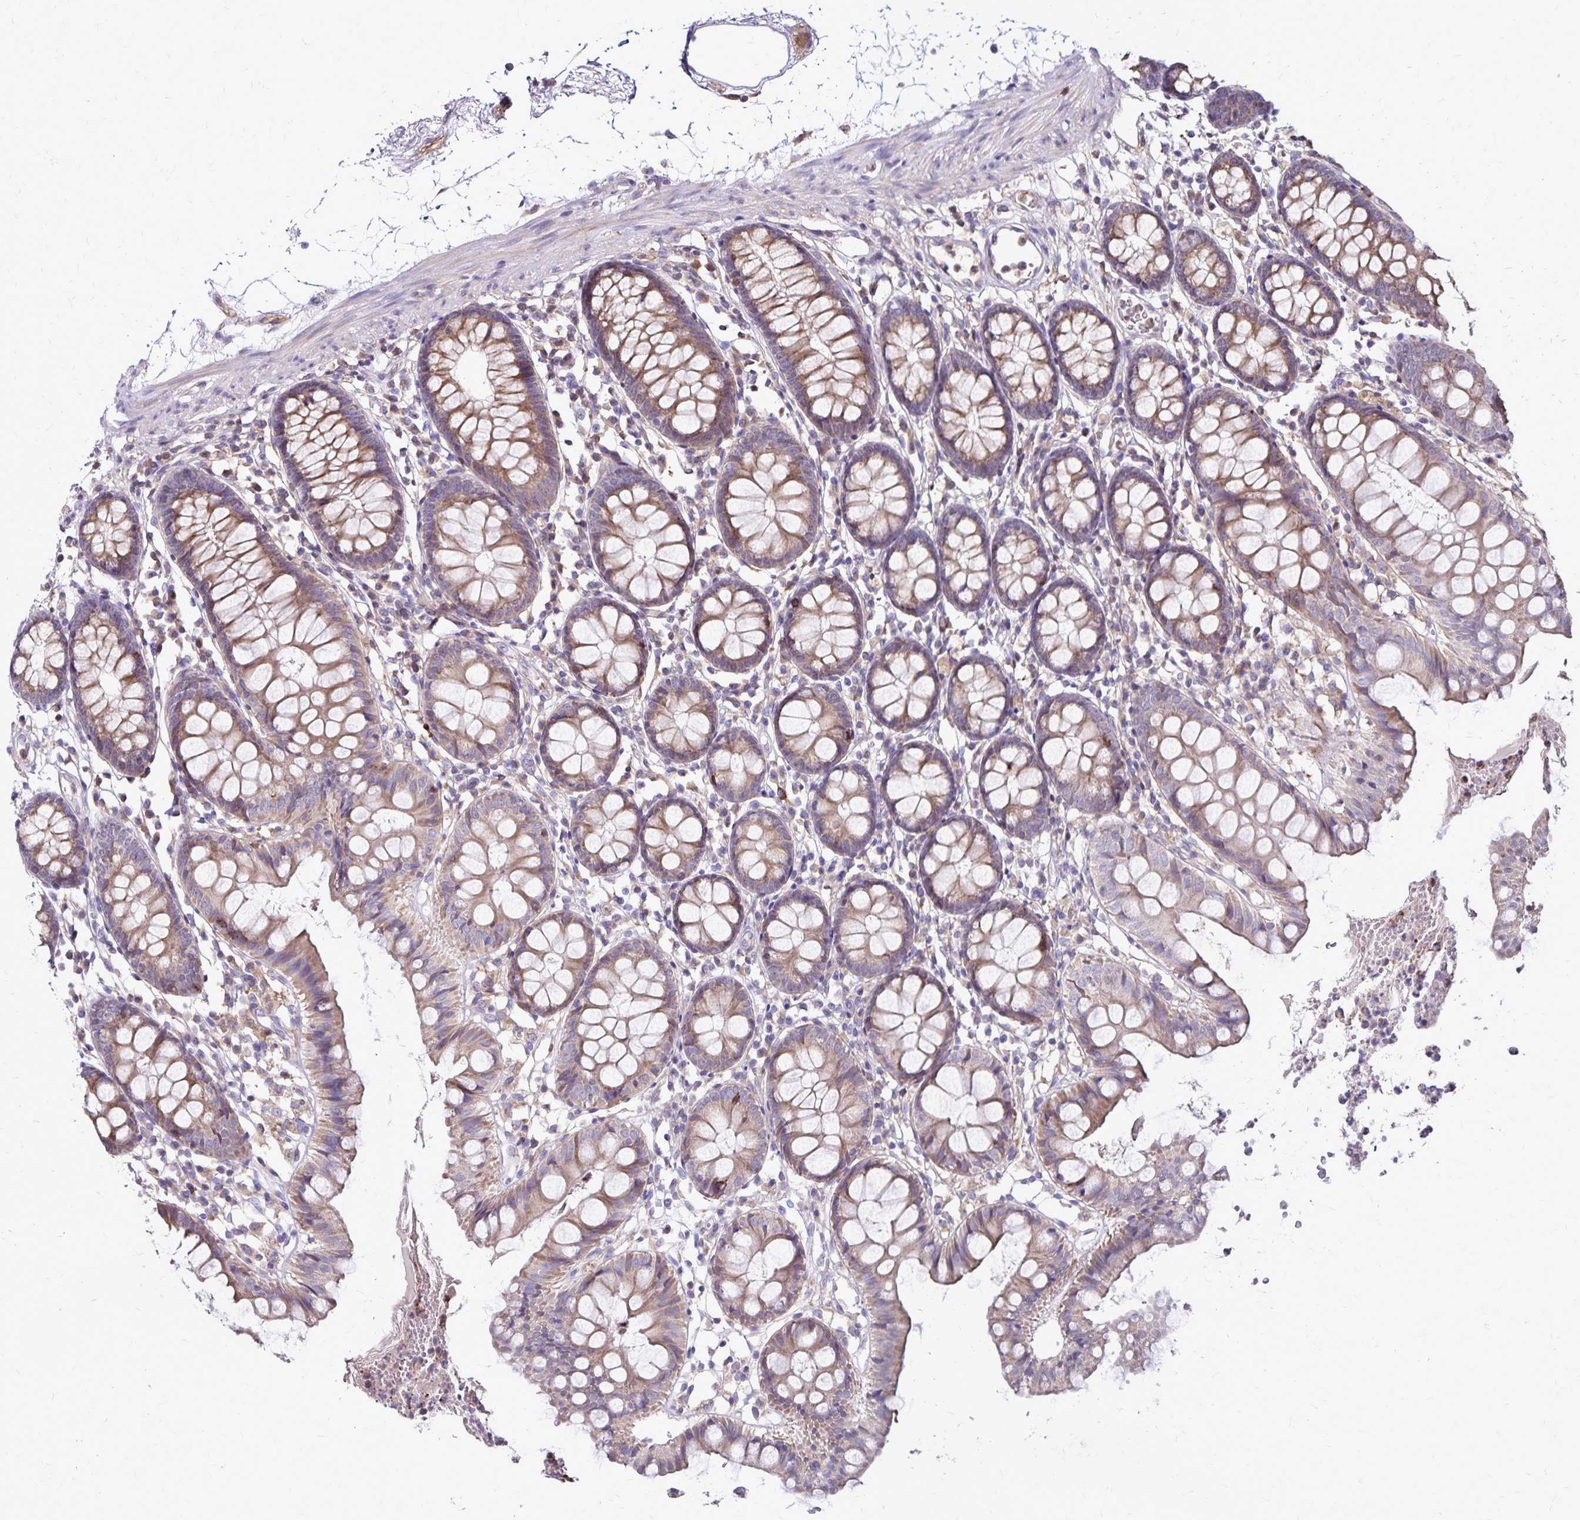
{"staining": {"intensity": "moderate", "quantity": "<25%", "location": "cytoplasmic/membranous"}, "tissue": "colon", "cell_type": "Endothelial cells", "image_type": "normal", "snomed": [{"axis": "morphology", "description": "Normal tissue, NOS"}, {"axis": "topography", "description": "Colon"}], "caption": "Immunohistochemical staining of unremarkable colon reveals moderate cytoplasmic/membranous protein expression in approximately <25% of endothelial cells. Immunohistochemistry stains the protein of interest in brown and the nuclei are stained blue.", "gene": "NAGPA", "patient": {"sex": "female", "age": 84}}